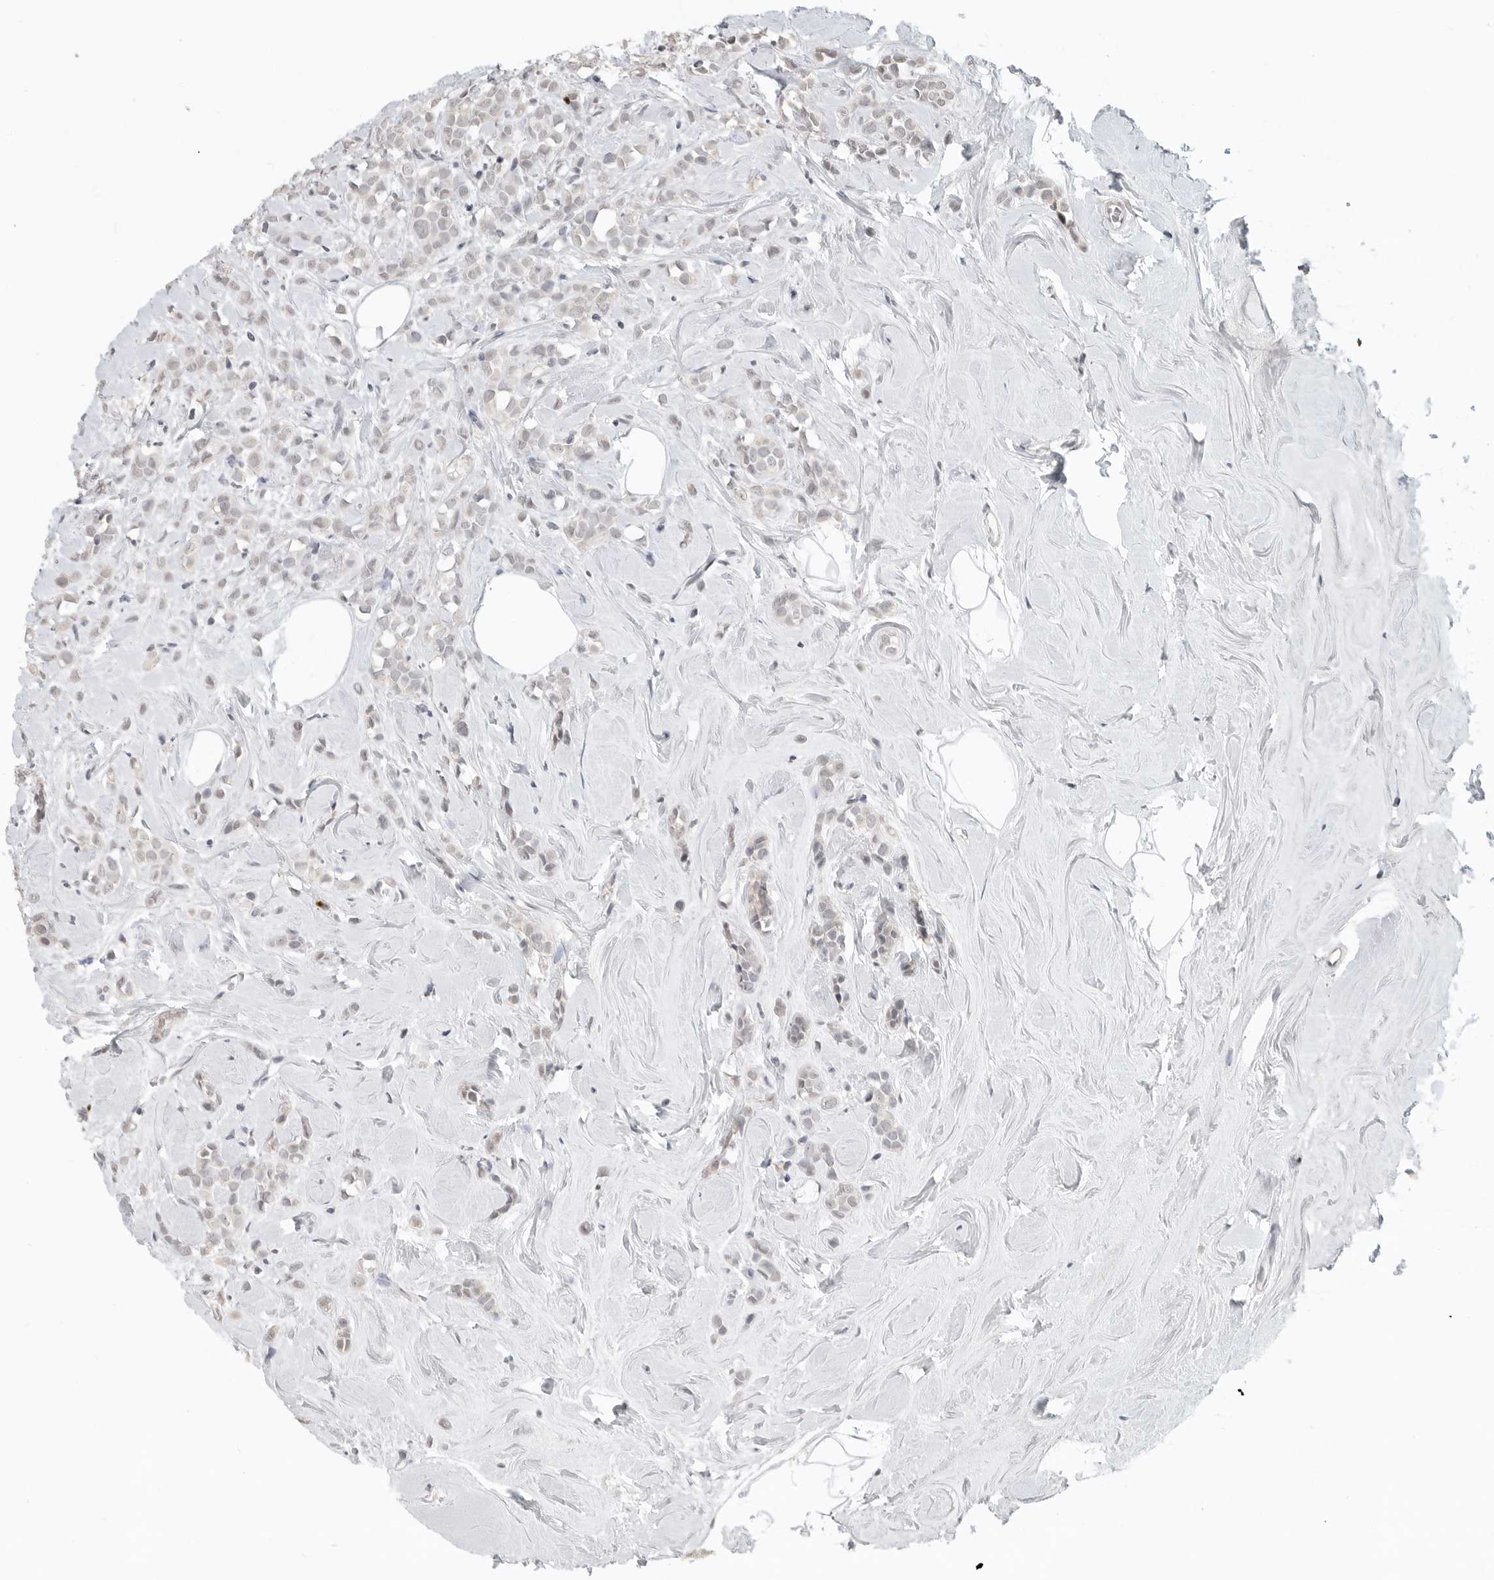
{"staining": {"intensity": "negative", "quantity": "none", "location": "none"}, "tissue": "breast cancer", "cell_type": "Tumor cells", "image_type": "cancer", "snomed": [{"axis": "morphology", "description": "Lobular carcinoma"}, {"axis": "topography", "description": "Breast"}], "caption": "Immunohistochemistry of human breast cancer reveals no positivity in tumor cells.", "gene": "FOXP3", "patient": {"sex": "female", "age": 47}}